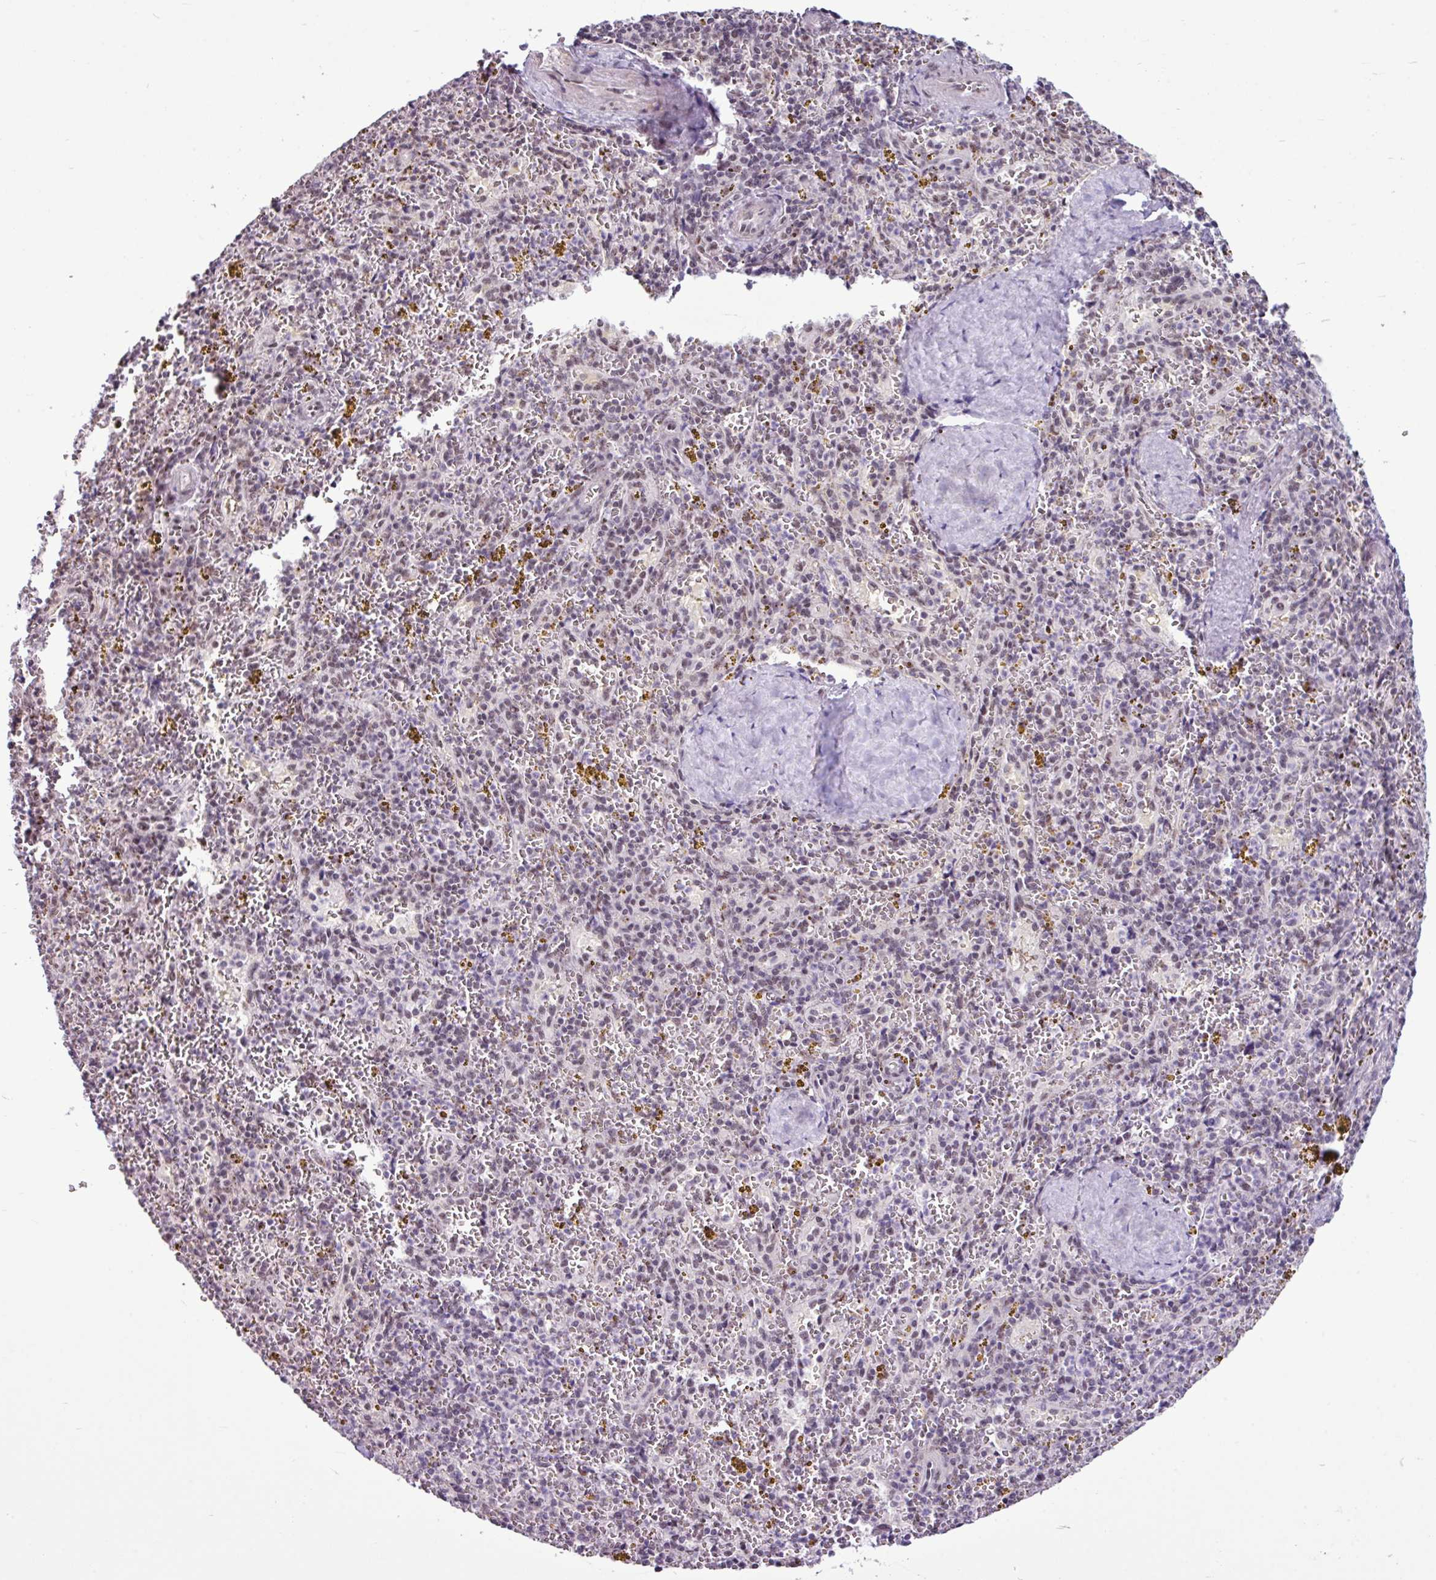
{"staining": {"intensity": "weak", "quantity": "25%-75%", "location": "nuclear"}, "tissue": "spleen", "cell_type": "Cells in red pulp", "image_type": "normal", "snomed": [{"axis": "morphology", "description": "Normal tissue, NOS"}, {"axis": "topography", "description": "Spleen"}], "caption": "Immunohistochemistry (IHC) image of normal spleen: human spleen stained using immunohistochemistry demonstrates low levels of weak protein expression localized specifically in the nuclear of cells in red pulp, appearing as a nuclear brown color.", "gene": "UTP18", "patient": {"sex": "male", "age": 57}}